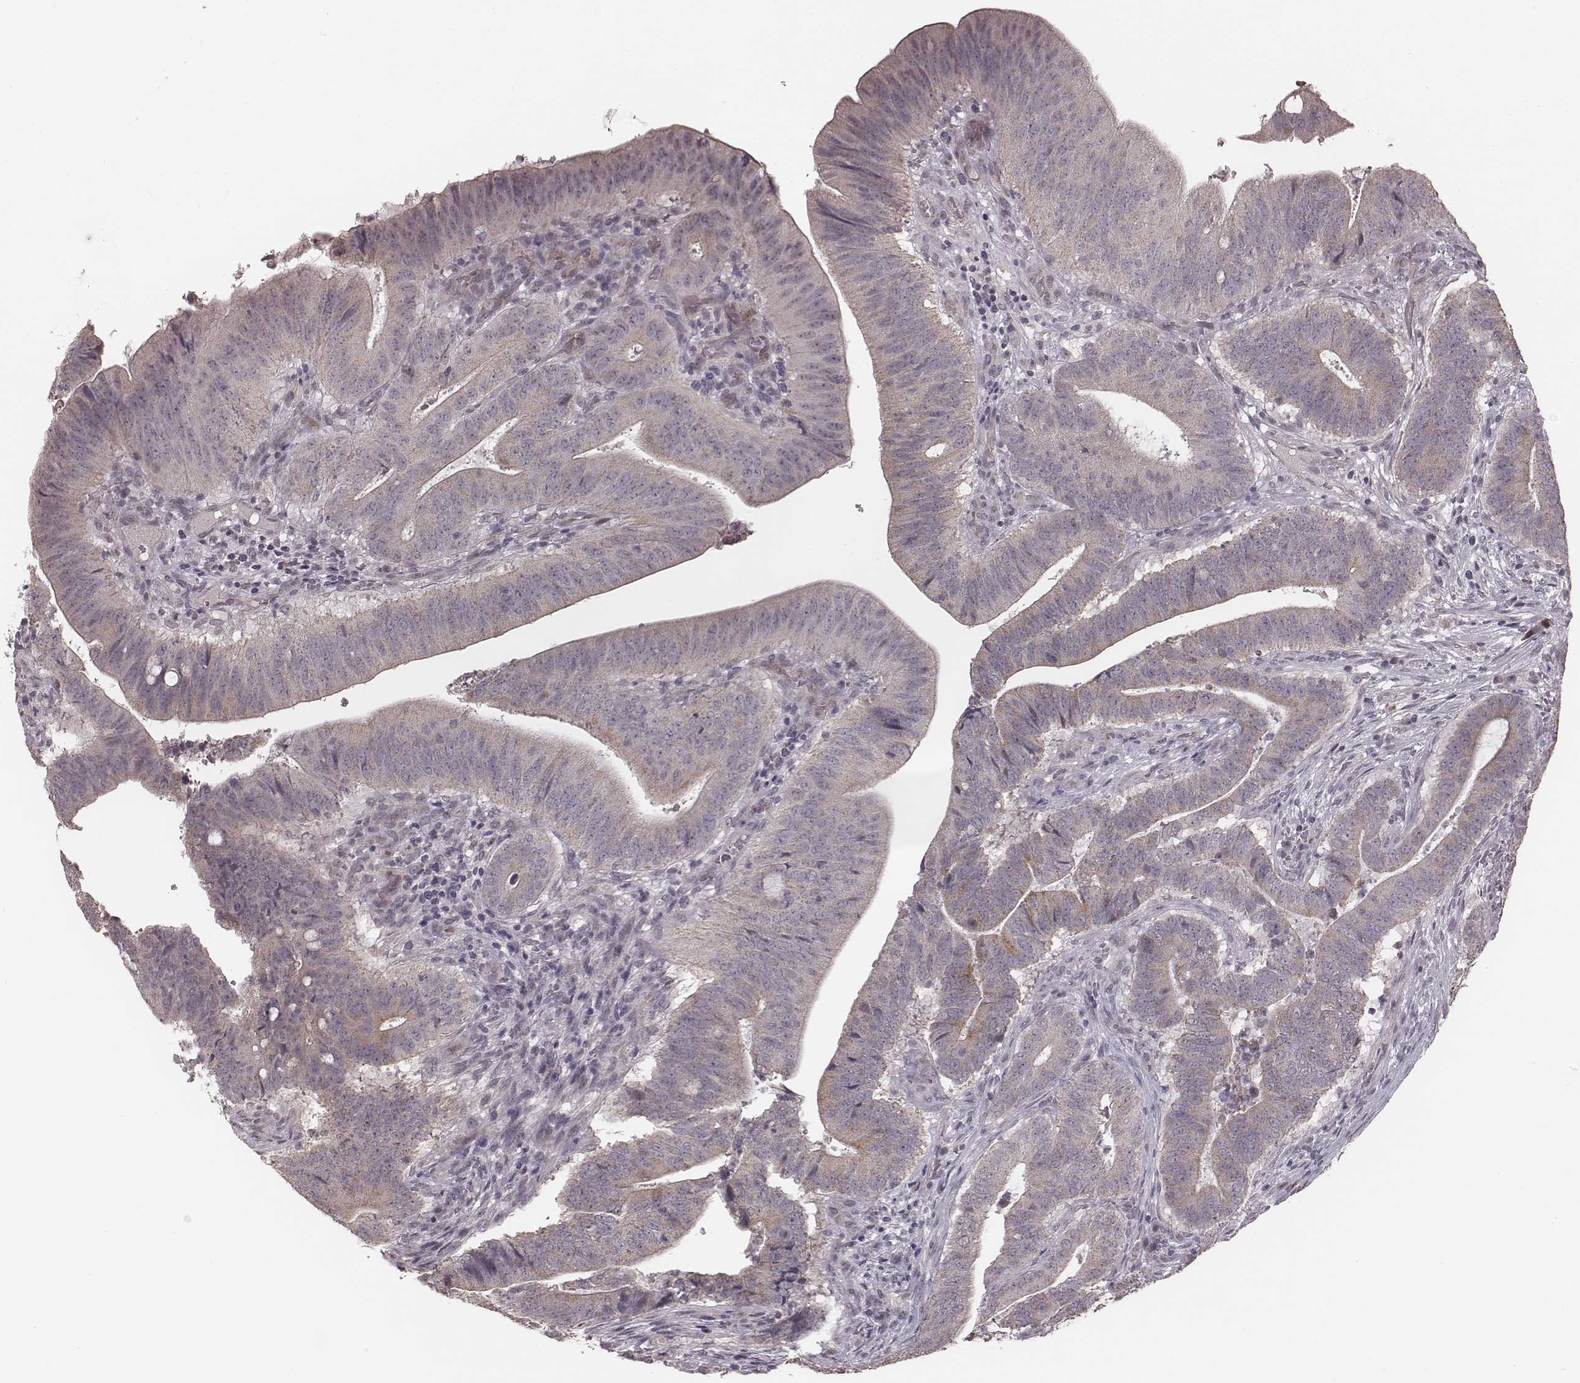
{"staining": {"intensity": "negative", "quantity": "none", "location": "none"}, "tissue": "colorectal cancer", "cell_type": "Tumor cells", "image_type": "cancer", "snomed": [{"axis": "morphology", "description": "Adenocarcinoma, NOS"}, {"axis": "topography", "description": "Colon"}], "caption": "This is a histopathology image of IHC staining of colorectal cancer, which shows no staining in tumor cells. (DAB (3,3'-diaminobenzidine) IHC with hematoxylin counter stain).", "gene": "SLC7A4", "patient": {"sex": "female", "age": 43}}